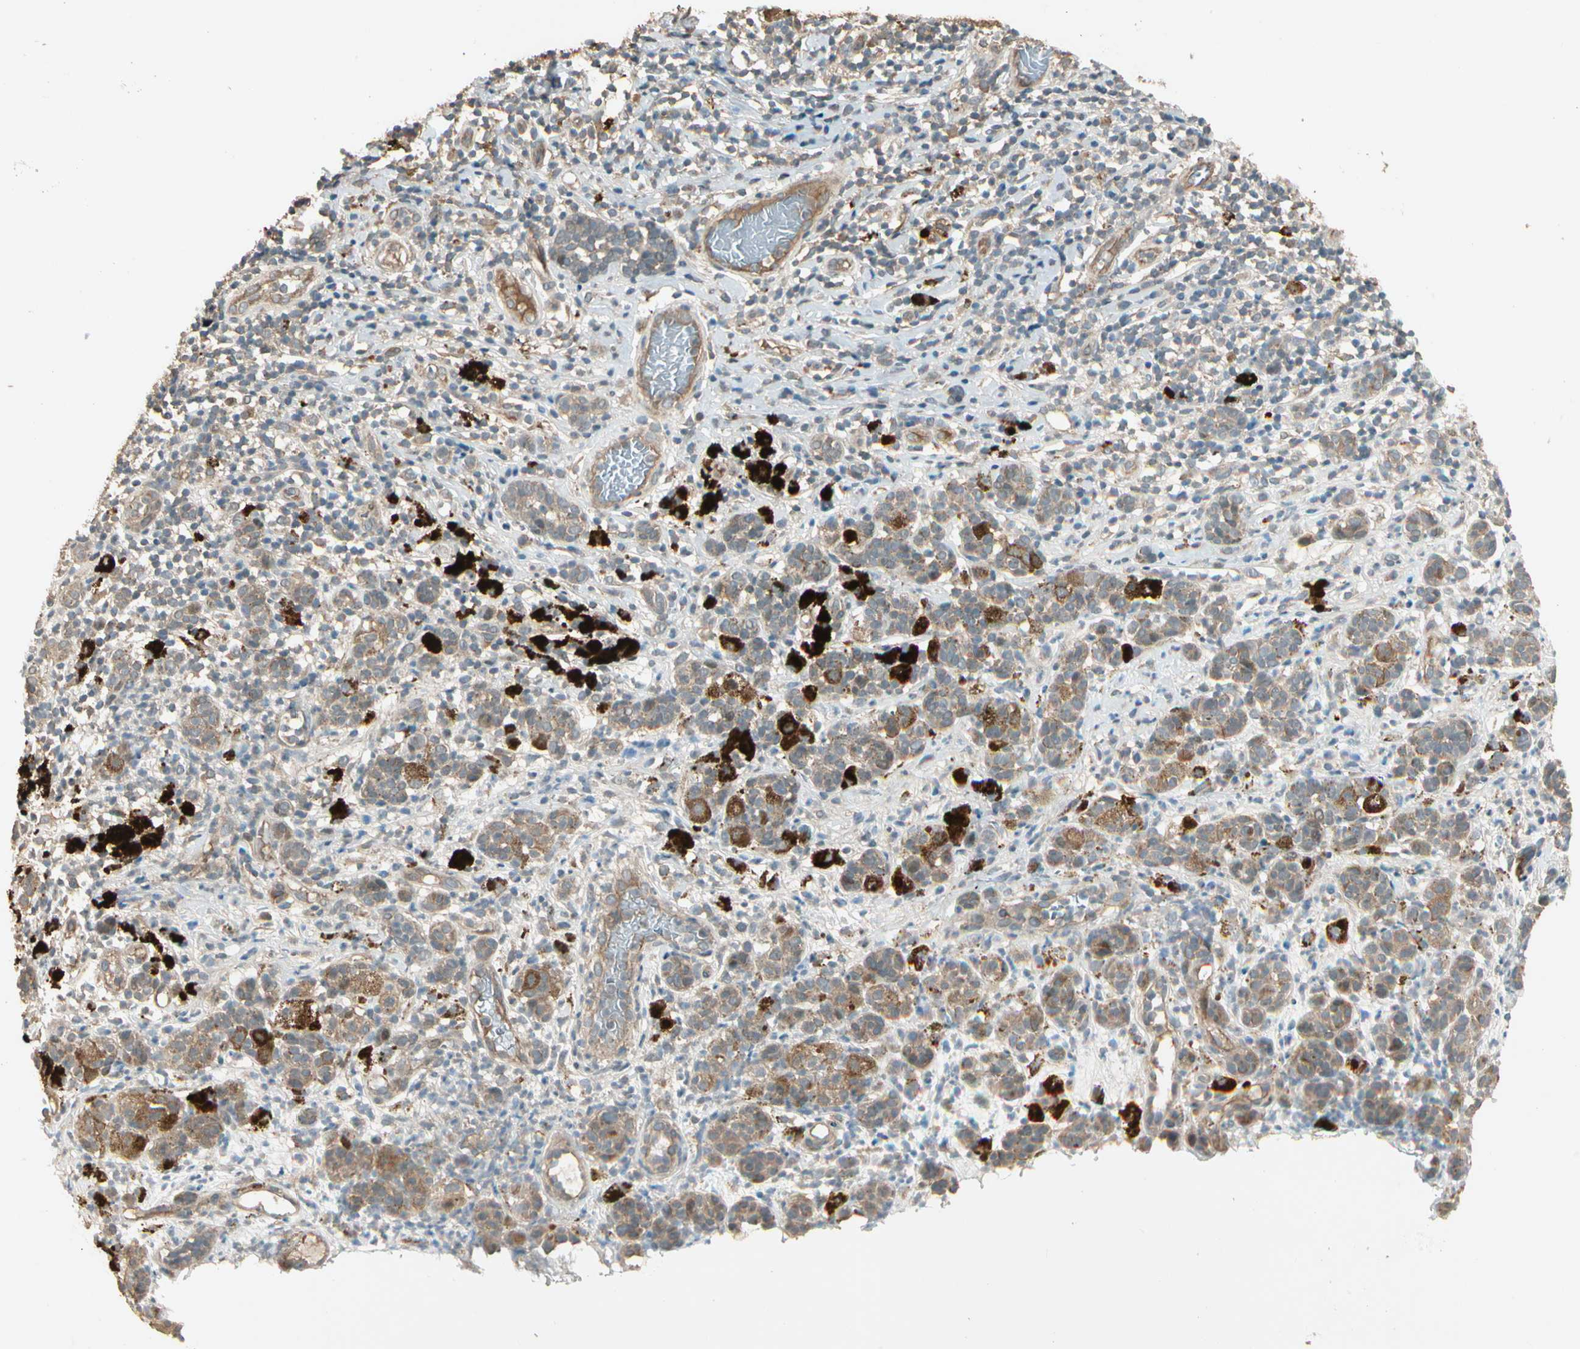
{"staining": {"intensity": "weak", "quantity": "25%-75%", "location": "cytoplasmic/membranous"}, "tissue": "melanoma", "cell_type": "Tumor cells", "image_type": "cancer", "snomed": [{"axis": "morphology", "description": "Malignant melanoma, NOS"}, {"axis": "topography", "description": "Skin"}], "caption": "Immunohistochemical staining of human malignant melanoma demonstrates low levels of weak cytoplasmic/membranous protein positivity in about 25%-75% of tumor cells.", "gene": "ACVR1", "patient": {"sex": "male", "age": 64}}